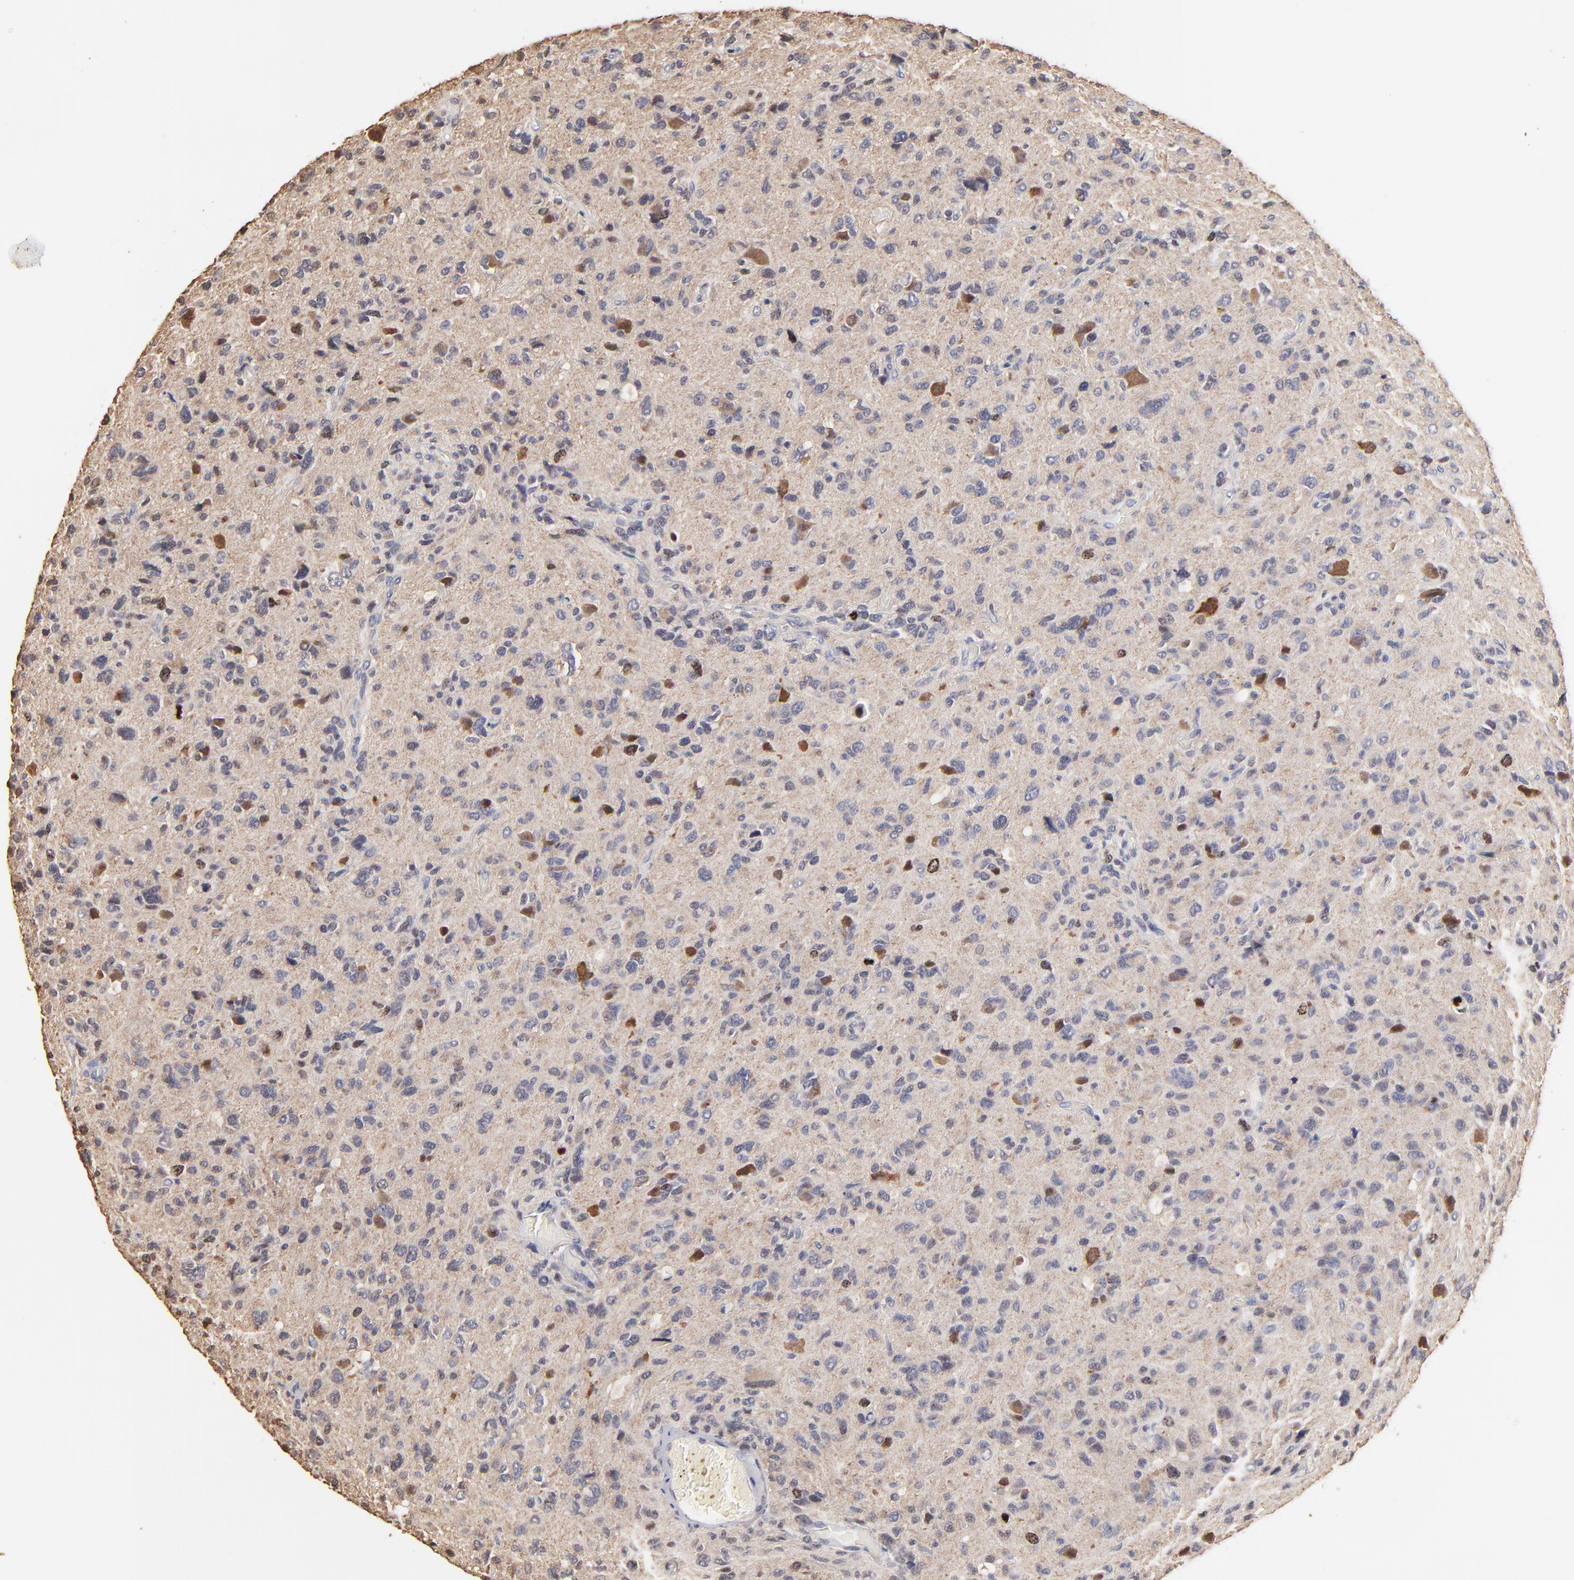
{"staining": {"intensity": "weak", "quantity": "<25%", "location": "nuclear"}, "tissue": "glioma", "cell_type": "Tumor cells", "image_type": "cancer", "snomed": [{"axis": "morphology", "description": "Glioma, malignant, High grade"}, {"axis": "topography", "description": "Brain"}], "caption": "Immunohistochemistry image of neoplastic tissue: human glioma stained with DAB (3,3'-diaminobenzidine) displays no significant protein expression in tumor cells.", "gene": "BIRC5", "patient": {"sex": "male", "age": 69}}